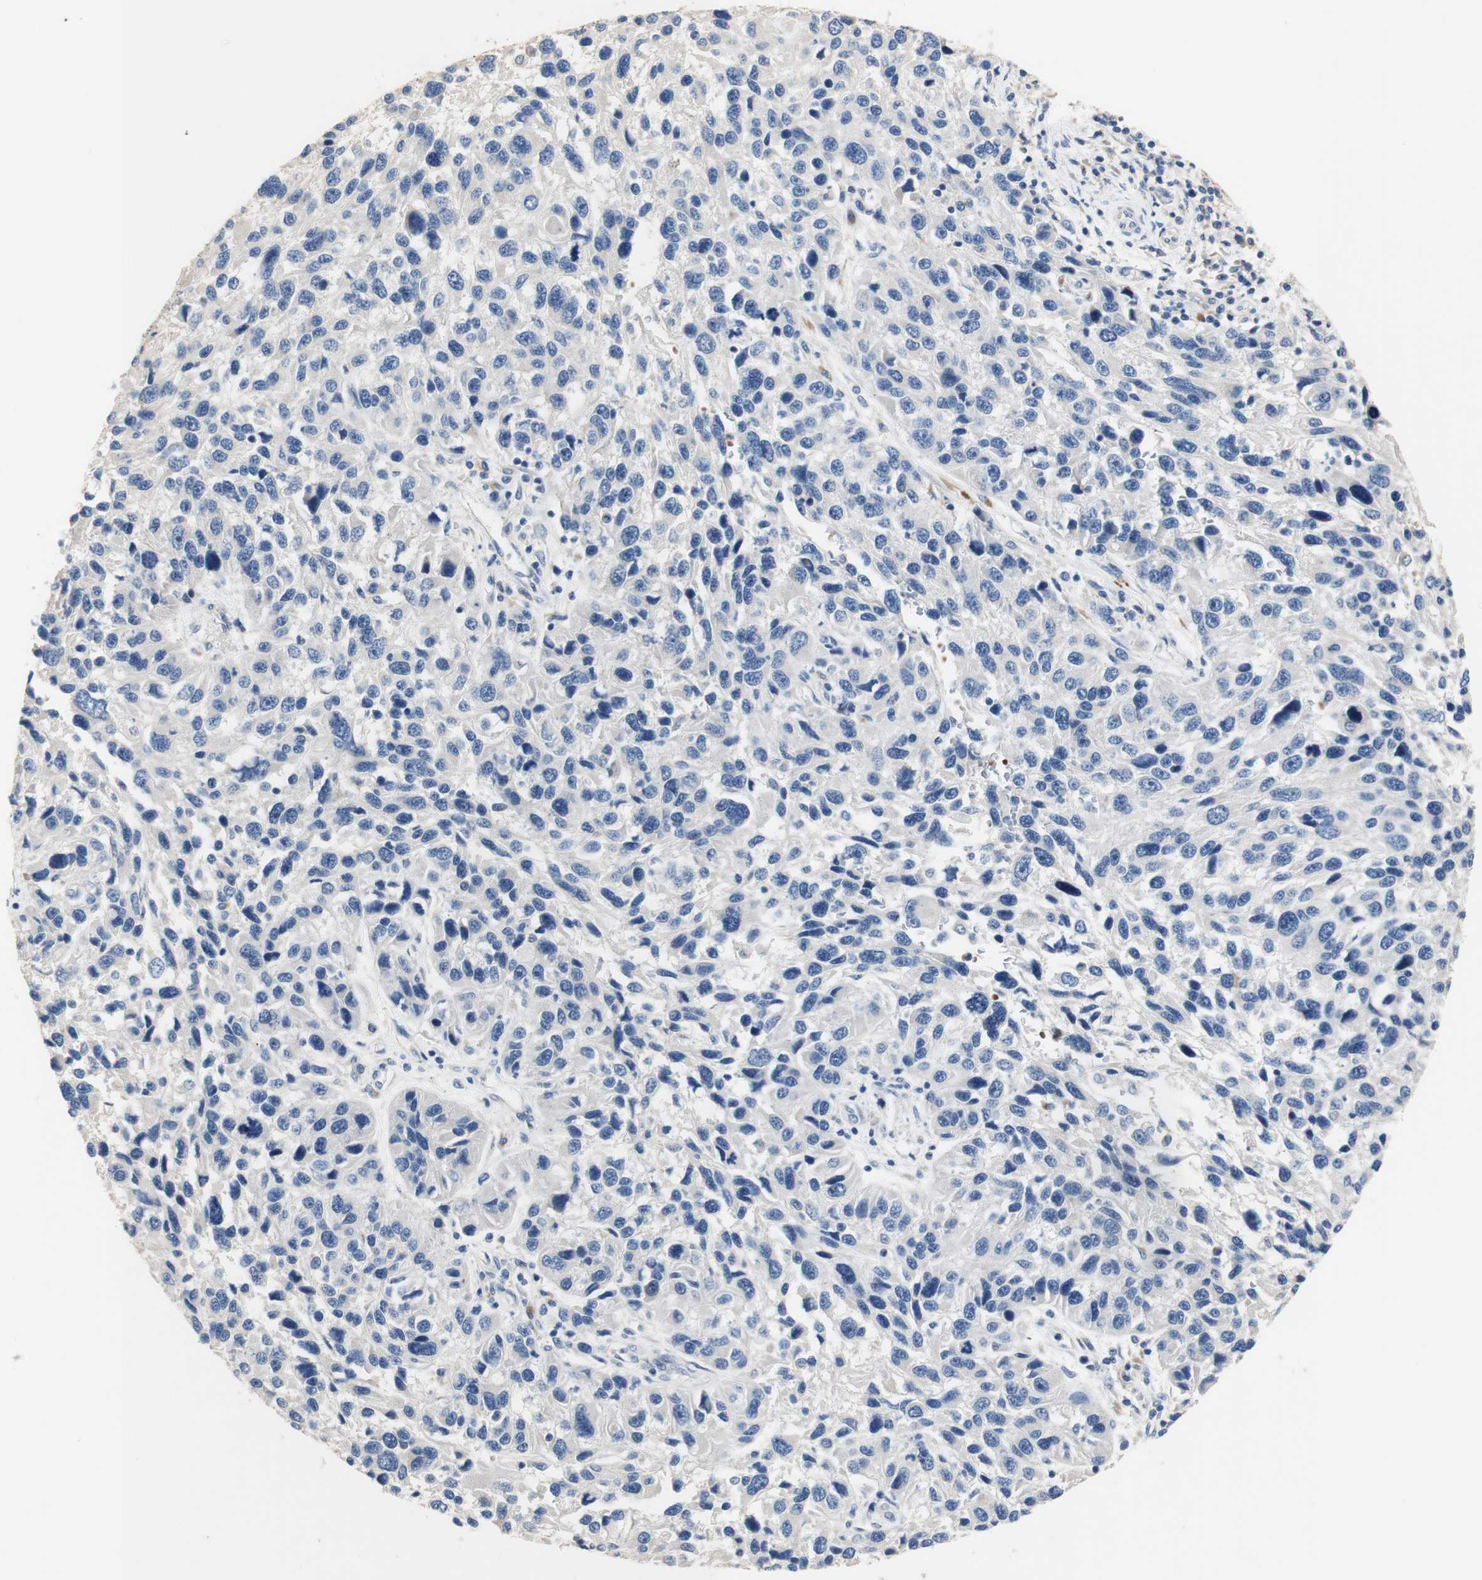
{"staining": {"intensity": "negative", "quantity": "none", "location": "none"}, "tissue": "melanoma", "cell_type": "Tumor cells", "image_type": "cancer", "snomed": [{"axis": "morphology", "description": "Malignant melanoma, NOS"}, {"axis": "topography", "description": "Skin"}], "caption": "Immunohistochemistry (IHC) of malignant melanoma demonstrates no positivity in tumor cells. (DAB (3,3'-diaminobenzidine) immunohistochemistry, high magnification).", "gene": "CDON", "patient": {"sex": "male", "age": 53}}